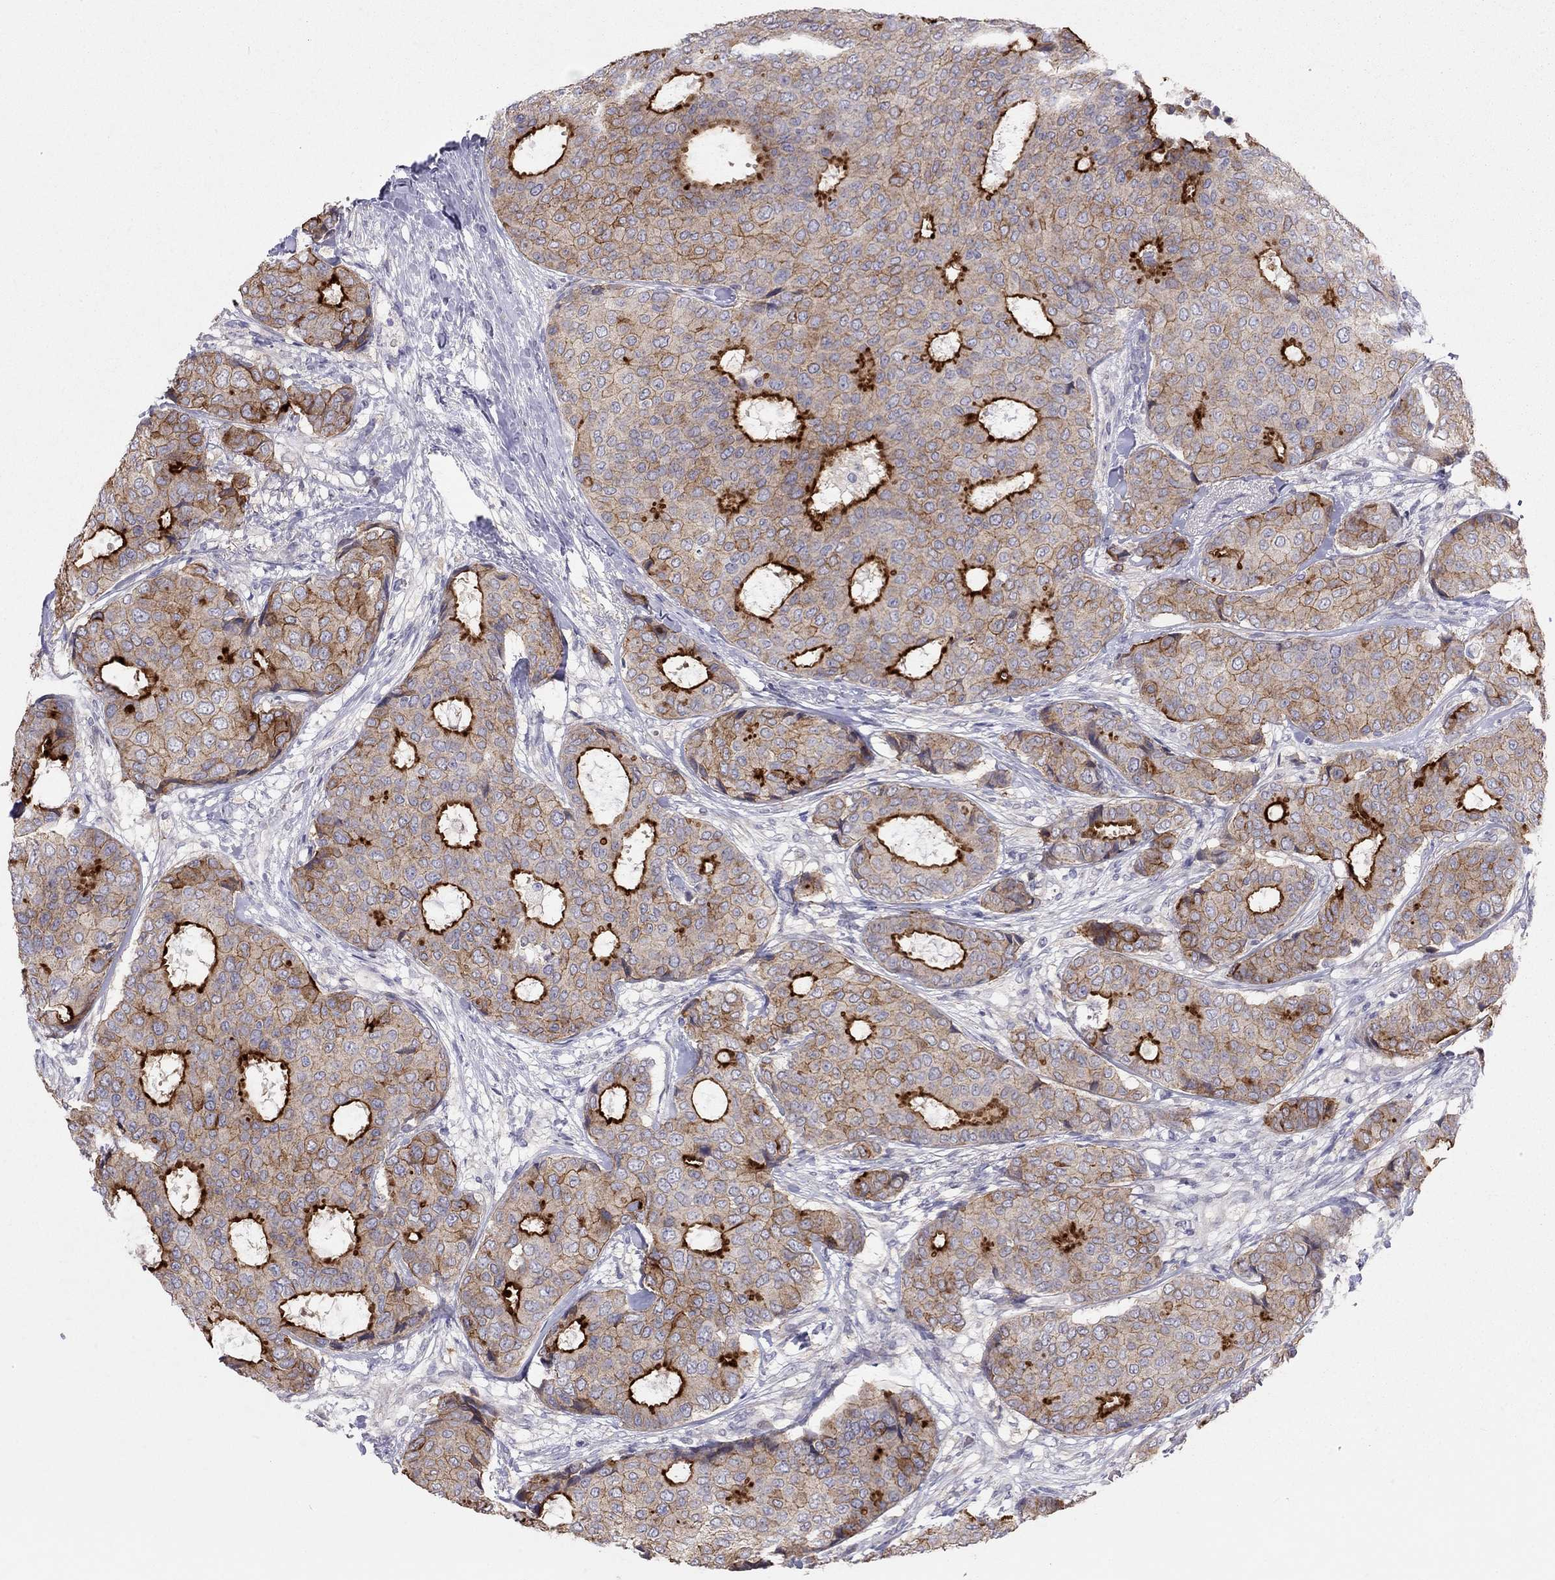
{"staining": {"intensity": "moderate", "quantity": ">75%", "location": "cytoplasmic/membranous"}, "tissue": "breast cancer", "cell_type": "Tumor cells", "image_type": "cancer", "snomed": [{"axis": "morphology", "description": "Duct carcinoma"}, {"axis": "topography", "description": "Breast"}], "caption": "The photomicrograph shows staining of breast cancer, revealing moderate cytoplasmic/membranous protein positivity (brown color) within tumor cells. The staining was performed using DAB to visualize the protein expression in brown, while the nuclei were stained in blue with hematoxylin (Magnification: 20x).", "gene": "SYTL2", "patient": {"sex": "female", "age": 75}}